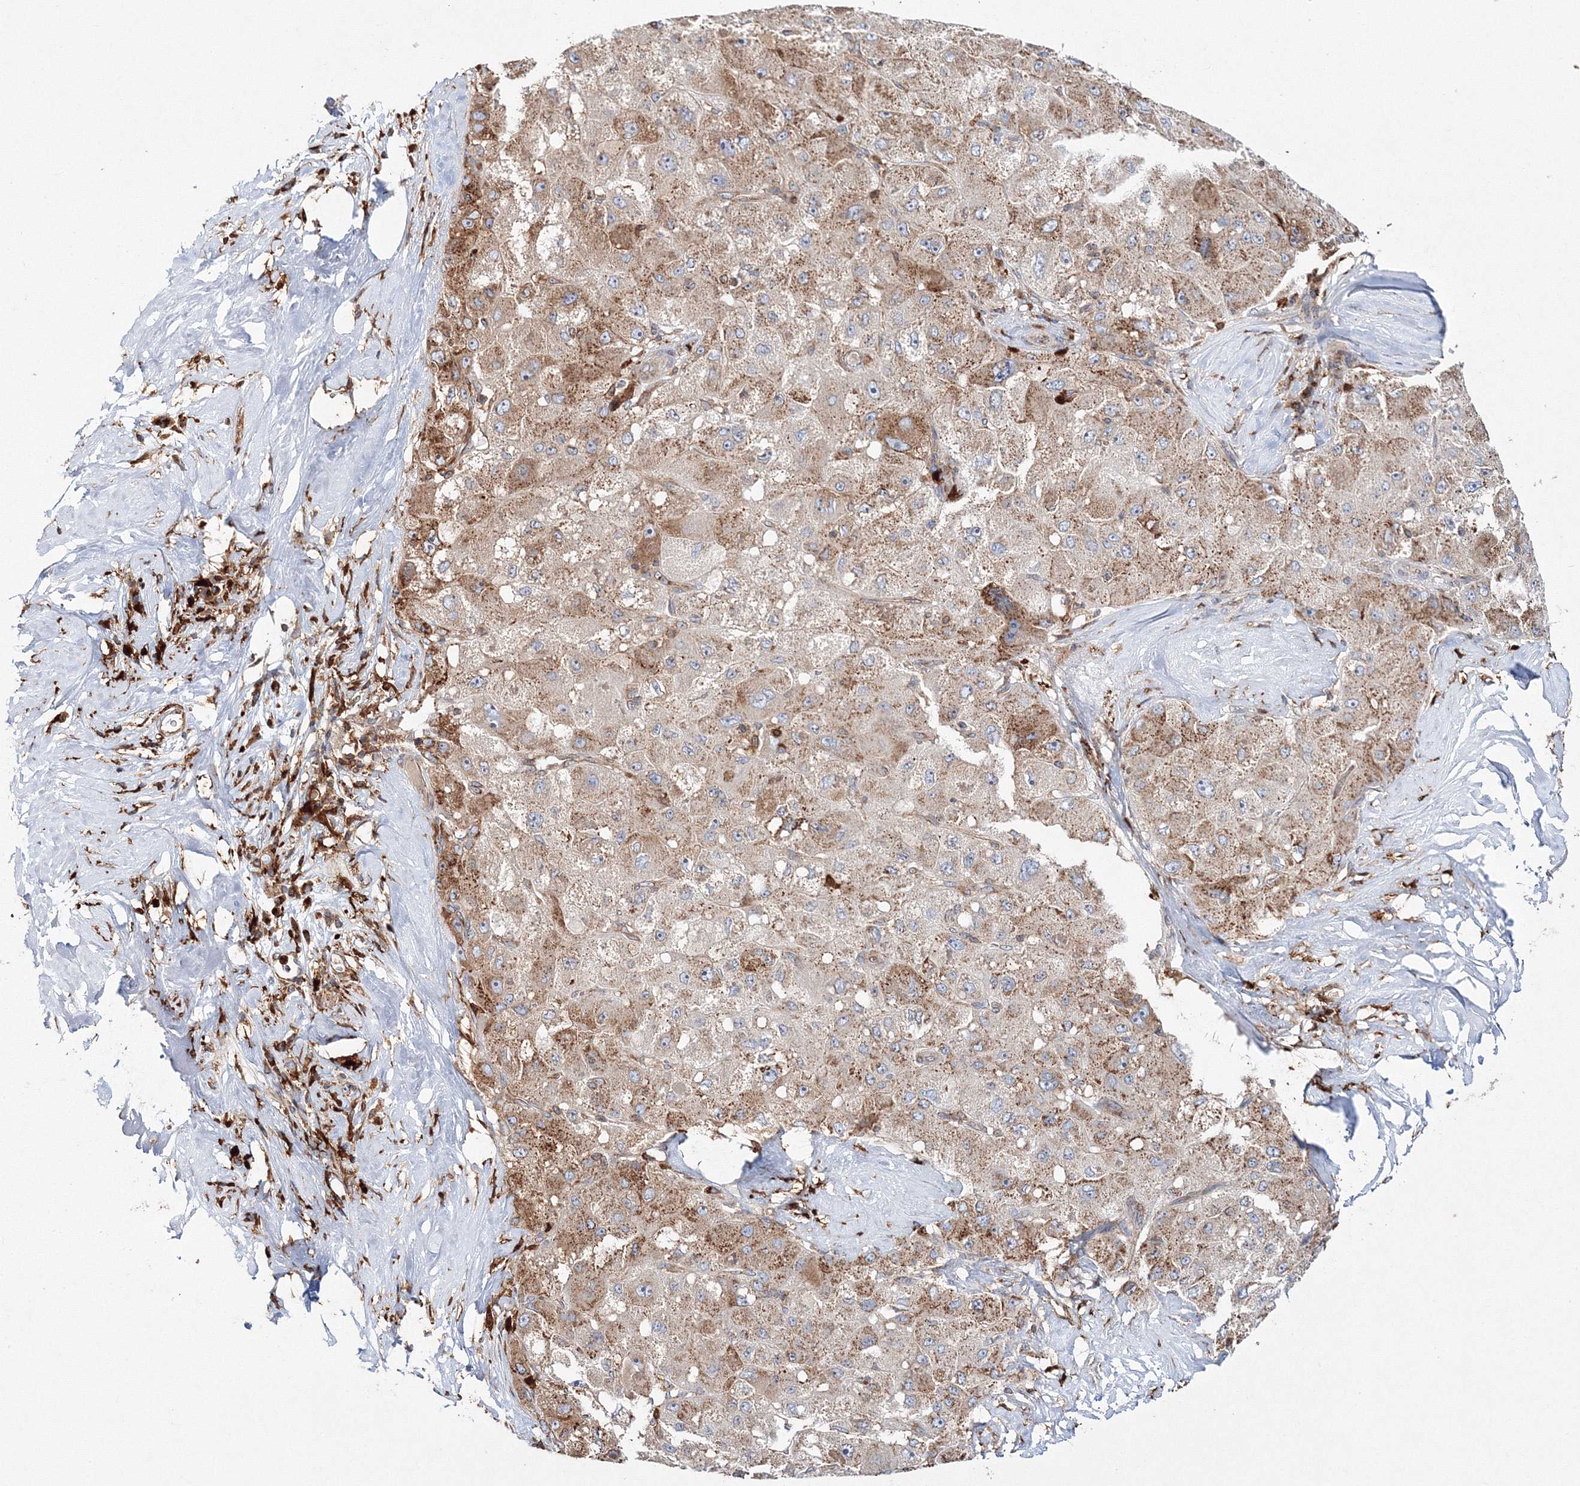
{"staining": {"intensity": "moderate", "quantity": ">75%", "location": "cytoplasmic/membranous"}, "tissue": "liver cancer", "cell_type": "Tumor cells", "image_type": "cancer", "snomed": [{"axis": "morphology", "description": "Carcinoma, Hepatocellular, NOS"}, {"axis": "topography", "description": "Liver"}], "caption": "A brown stain highlights moderate cytoplasmic/membranous positivity of a protein in liver hepatocellular carcinoma tumor cells.", "gene": "ARCN1", "patient": {"sex": "male", "age": 80}}